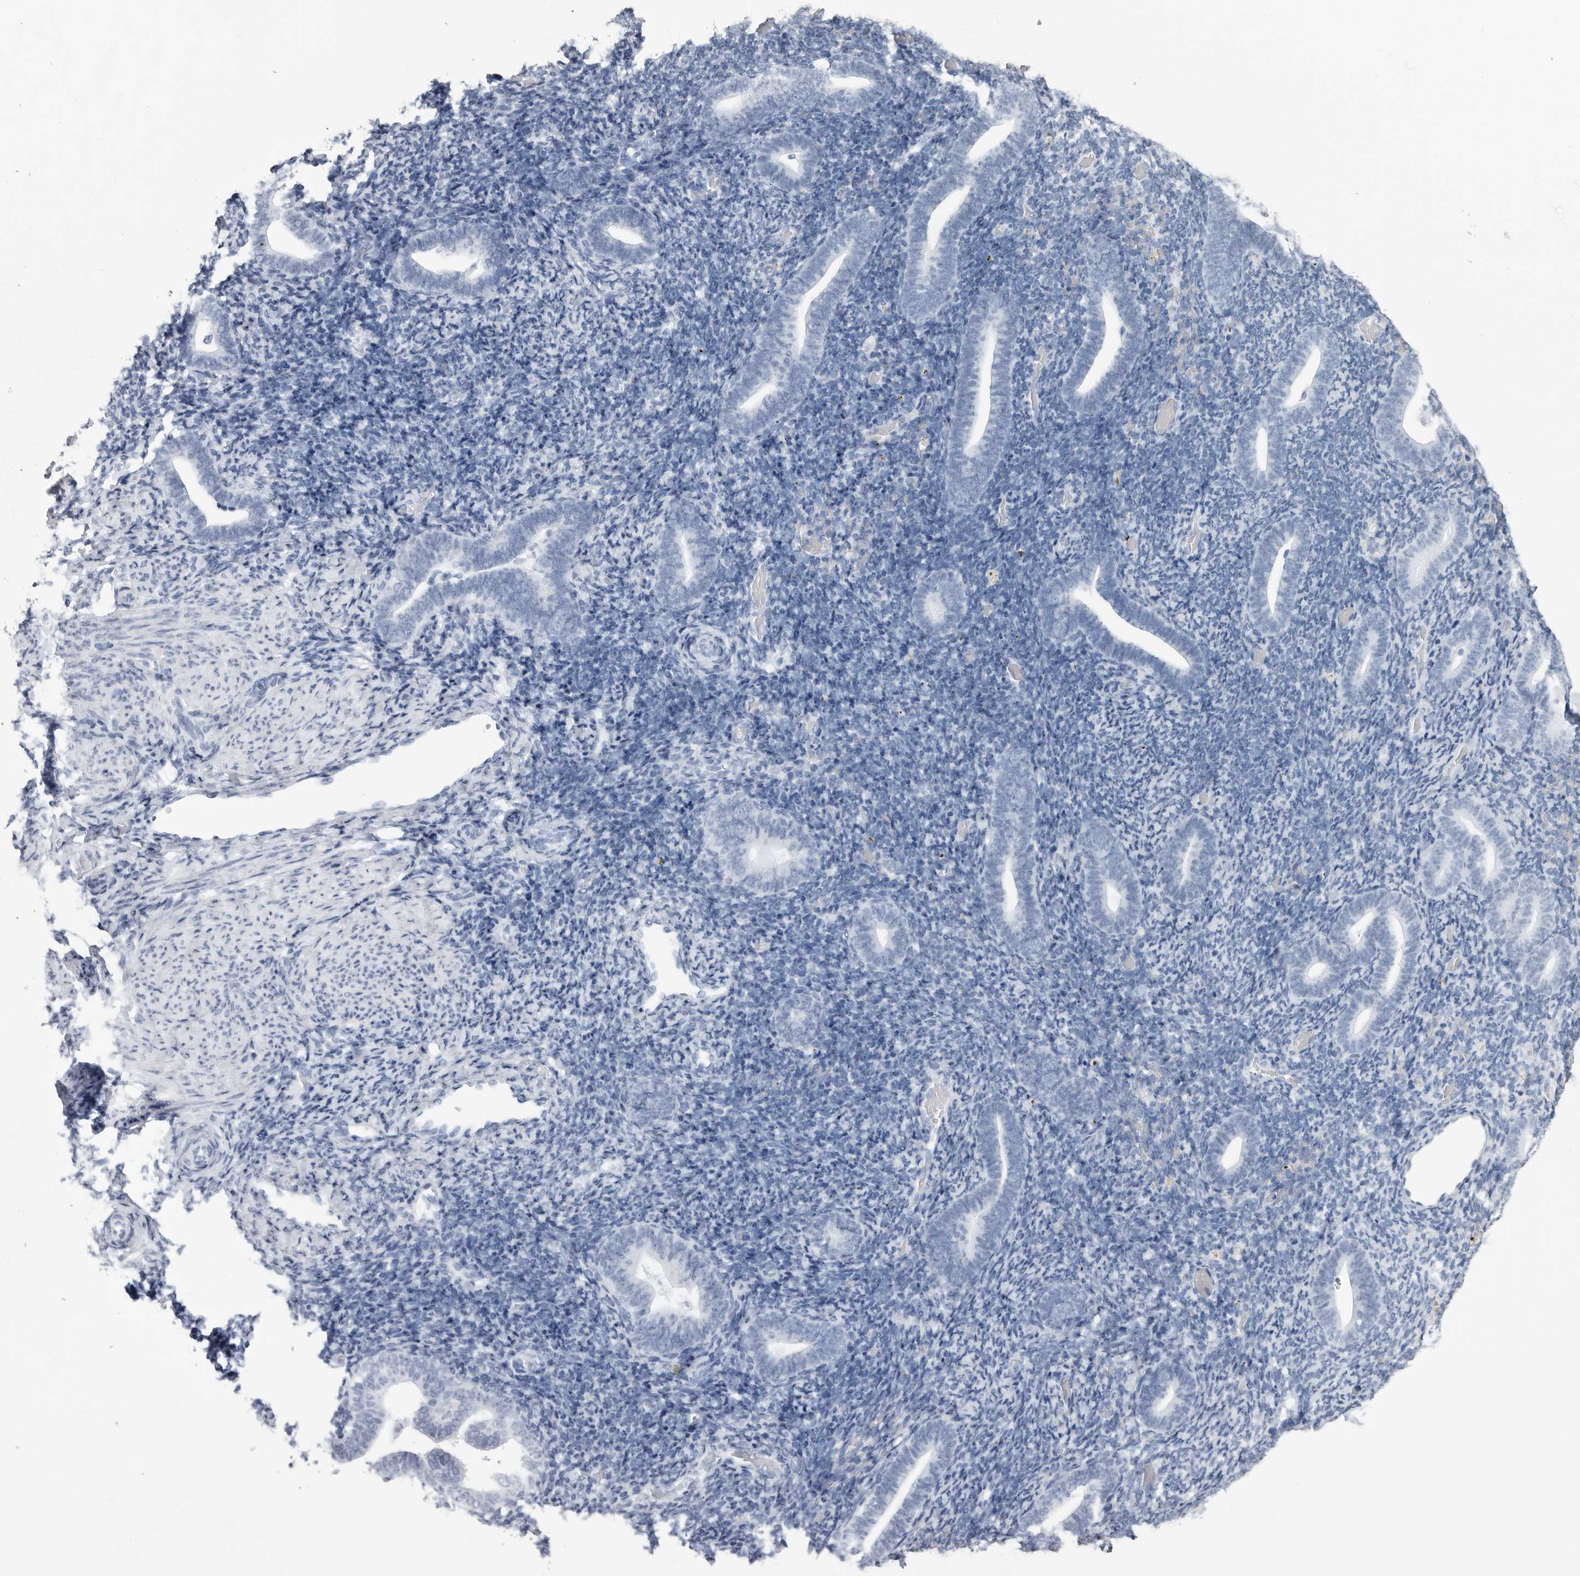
{"staining": {"intensity": "negative", "quantity": "none", "location": "none"}, "tissue": "endometrium", "cell_type": "Cells in endometrial stroma", "image_type": "normal", "snomed": [{"axis": "morphology", "description": "Normal tissue, NOS"}, {"axis": "topography", "description": "Endometrium"}], "caption": "This histopathology image is of benign endometrium stained with immunohistochemistry to label a protein in brown with the nuclei are counter-stained blue. There is no expression in cells in endometrial stroma.", "gene": "CSH1", "patient": {"sex": "female", "age": 51}}